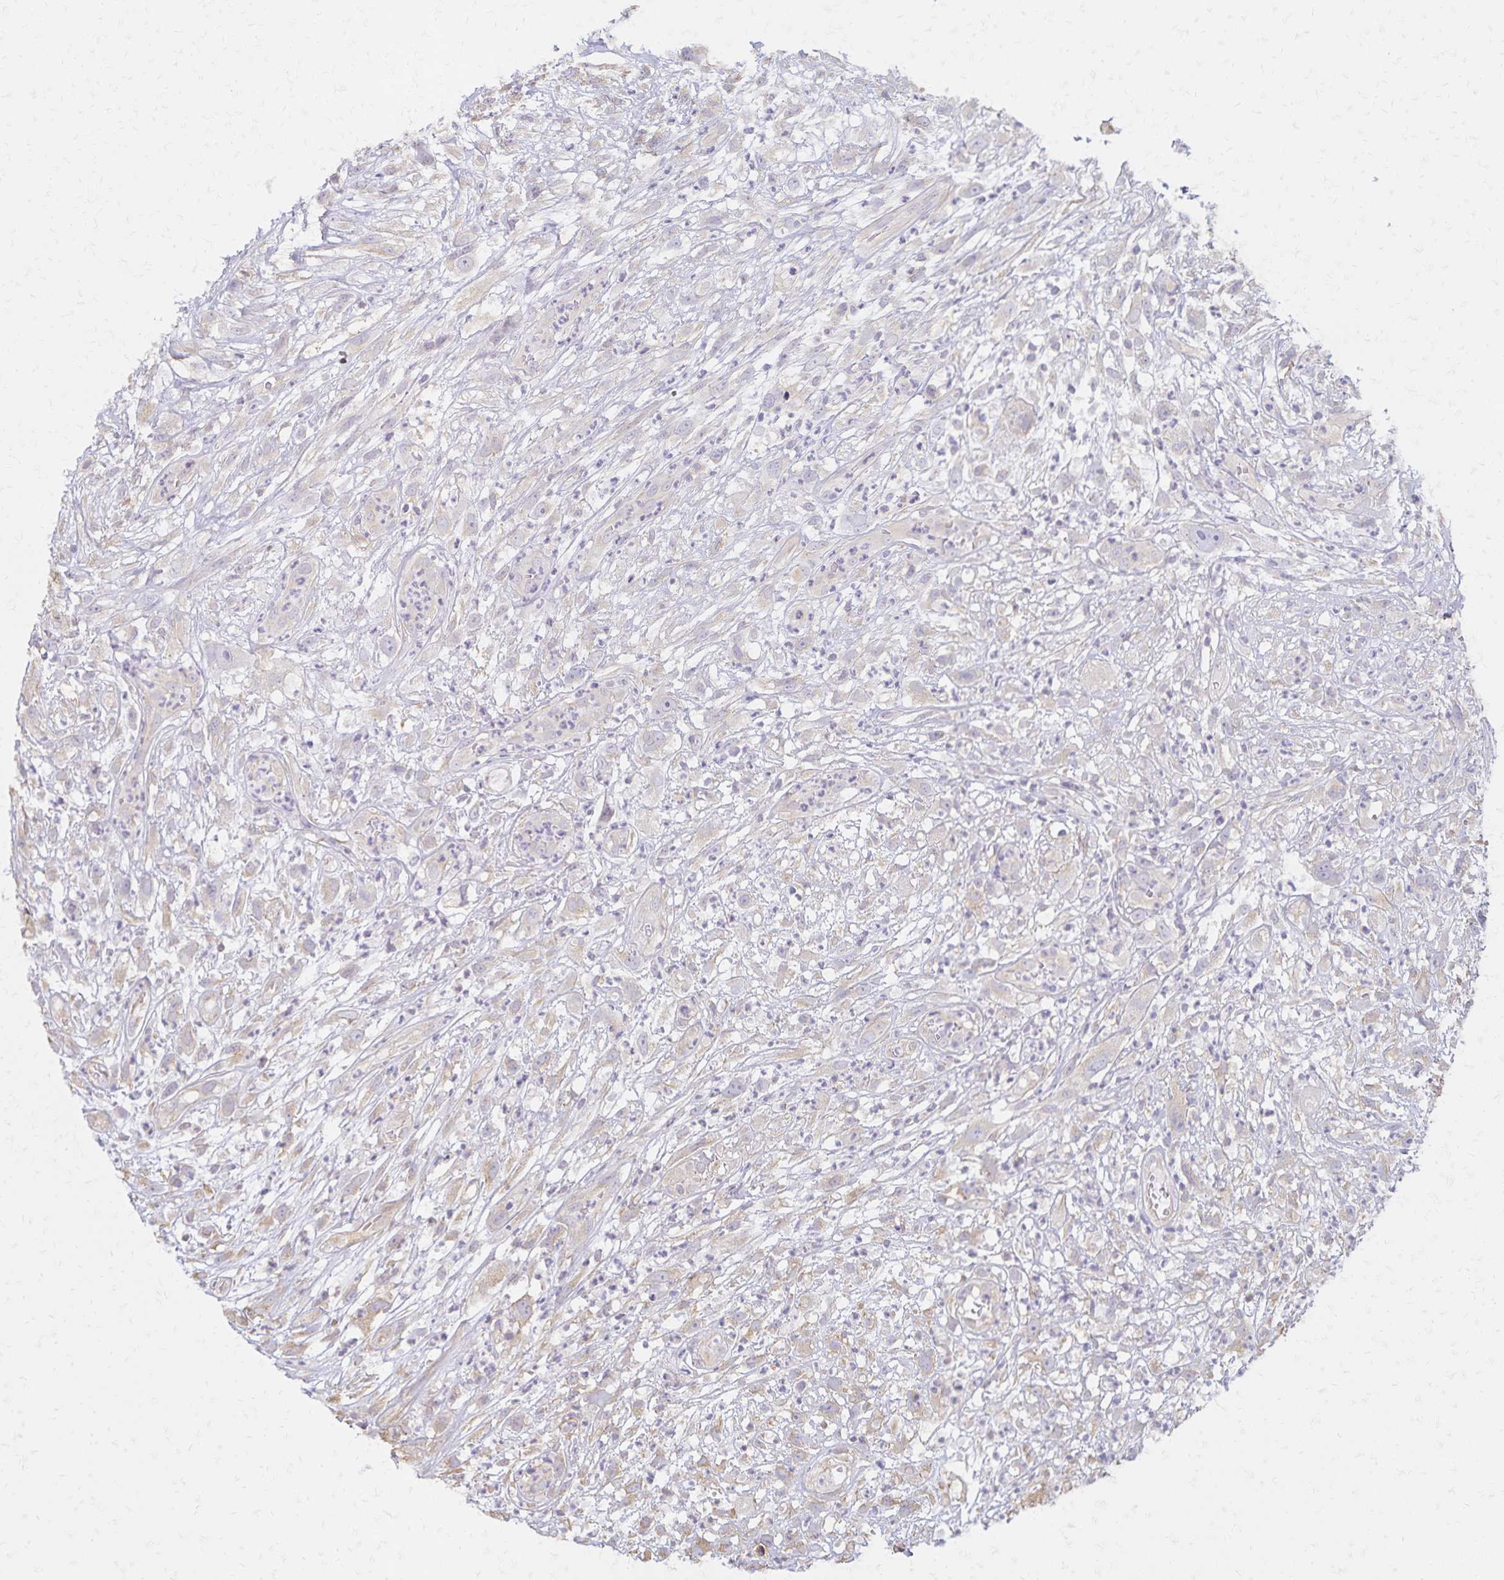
{"staining": {"intensity": "negative", "quantity": "none", "location": "none"}, "tissue": "head and neck cancer", "cell_type": "Tumor cells", "image_type": "cancer", "snomed": [{"axis": "morphology", "description": "Squamous cell carcinoma, NOS"}, {"axis": "topography", "description": "Head-Neck"}], "caption": "Immunohistochemistry (IHC) image of squamous cell carcinoma (head and neck) stained for a protein (brown), which exhibits no staining in tumor cells.", "gene": "KISS1", "patient": {"sex": "male", "age": 65}}